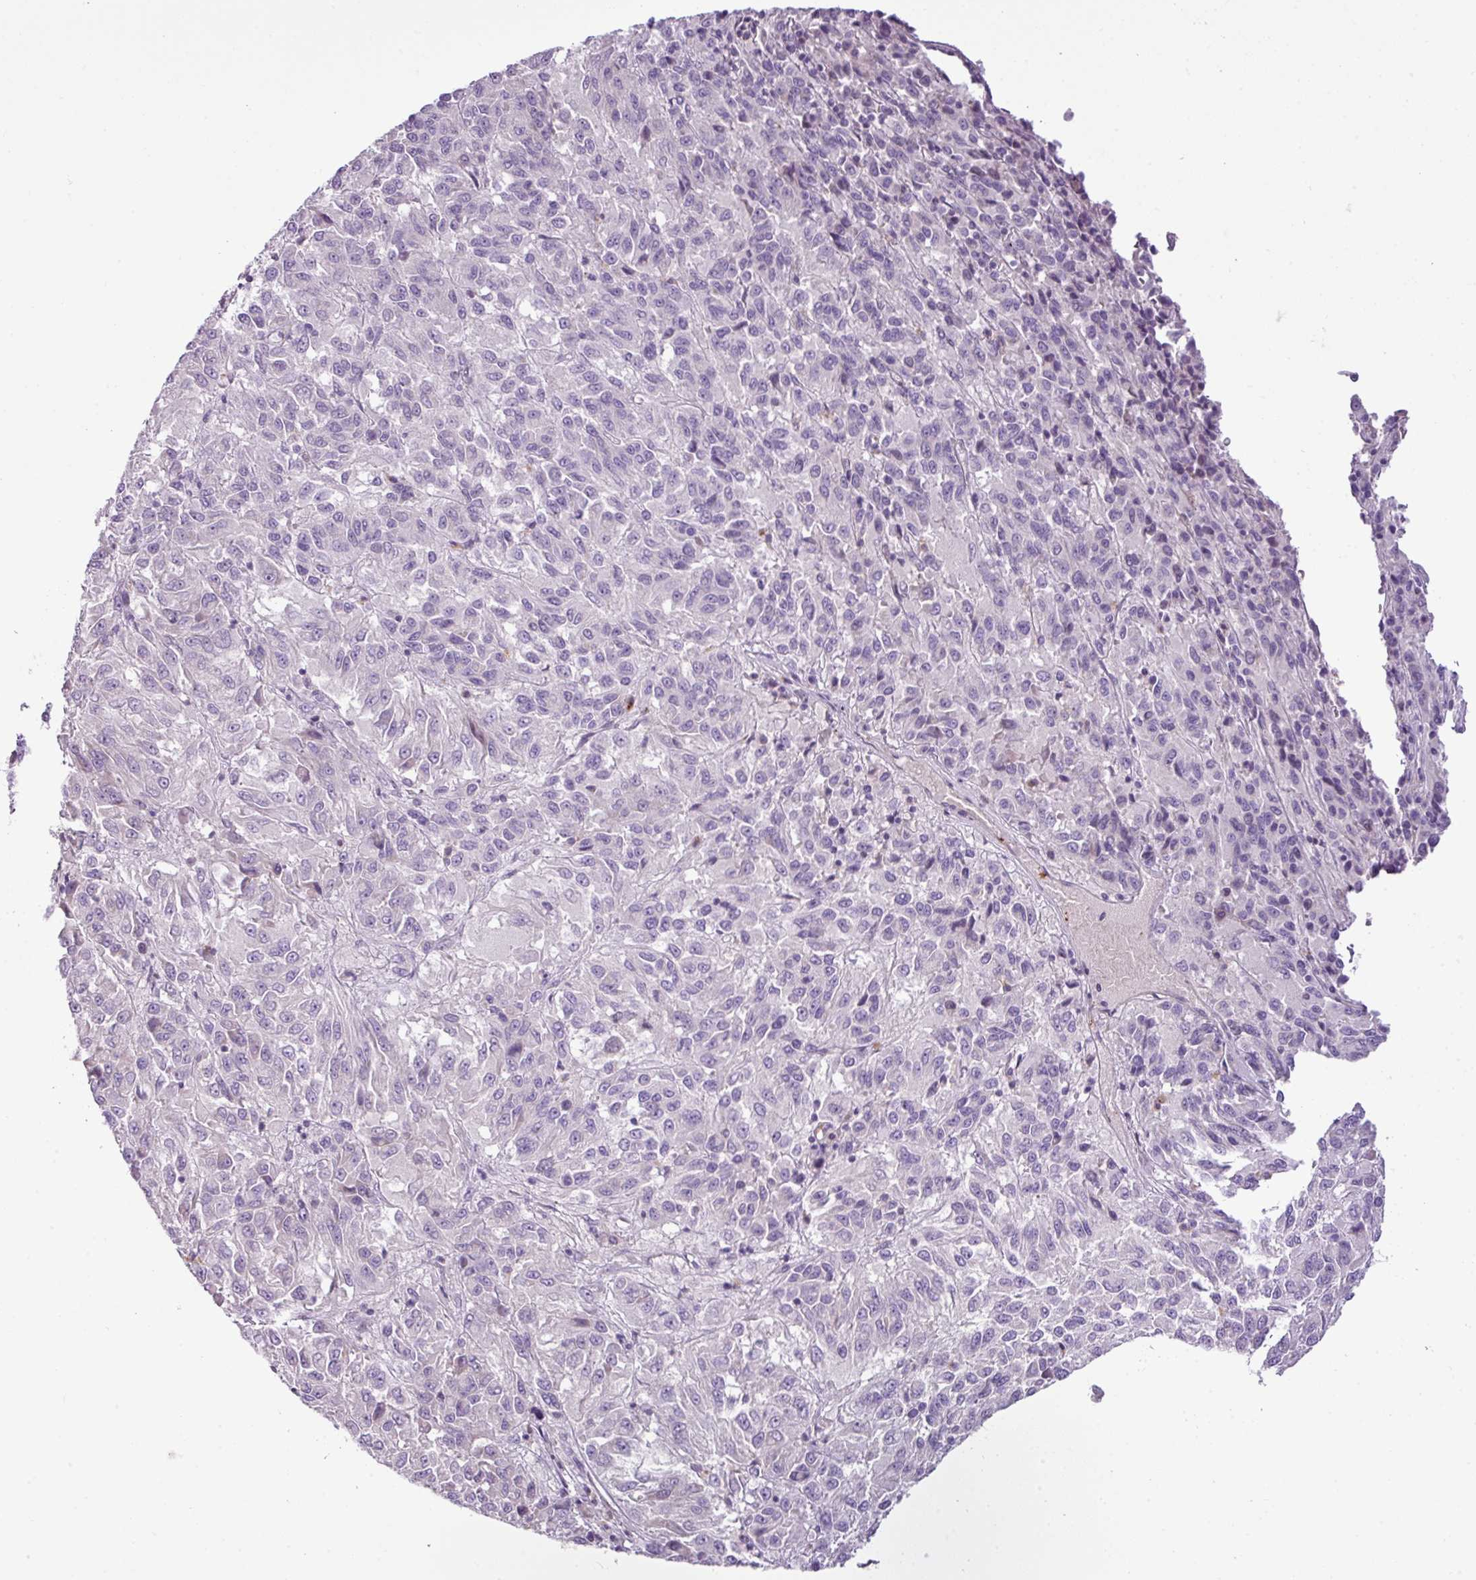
{"staining": {"intensity": "negative", "quantity": "none", "location": "none"}, "tissue": "melanoma", "cell_type": "Tumor cells", "image_type": "cancer", "snomed": [{"axis": "morphology", "description": "Malignant melanoma, Metastatic site"}, {"axis": "topography", "description": "Lung"}], "caption": "A histopathology image of melanoma stained for a protein reveals no brown staining in tumor cells.", "gene": "DNAJB13", "patient": {"sex": "male", "age": 64}}